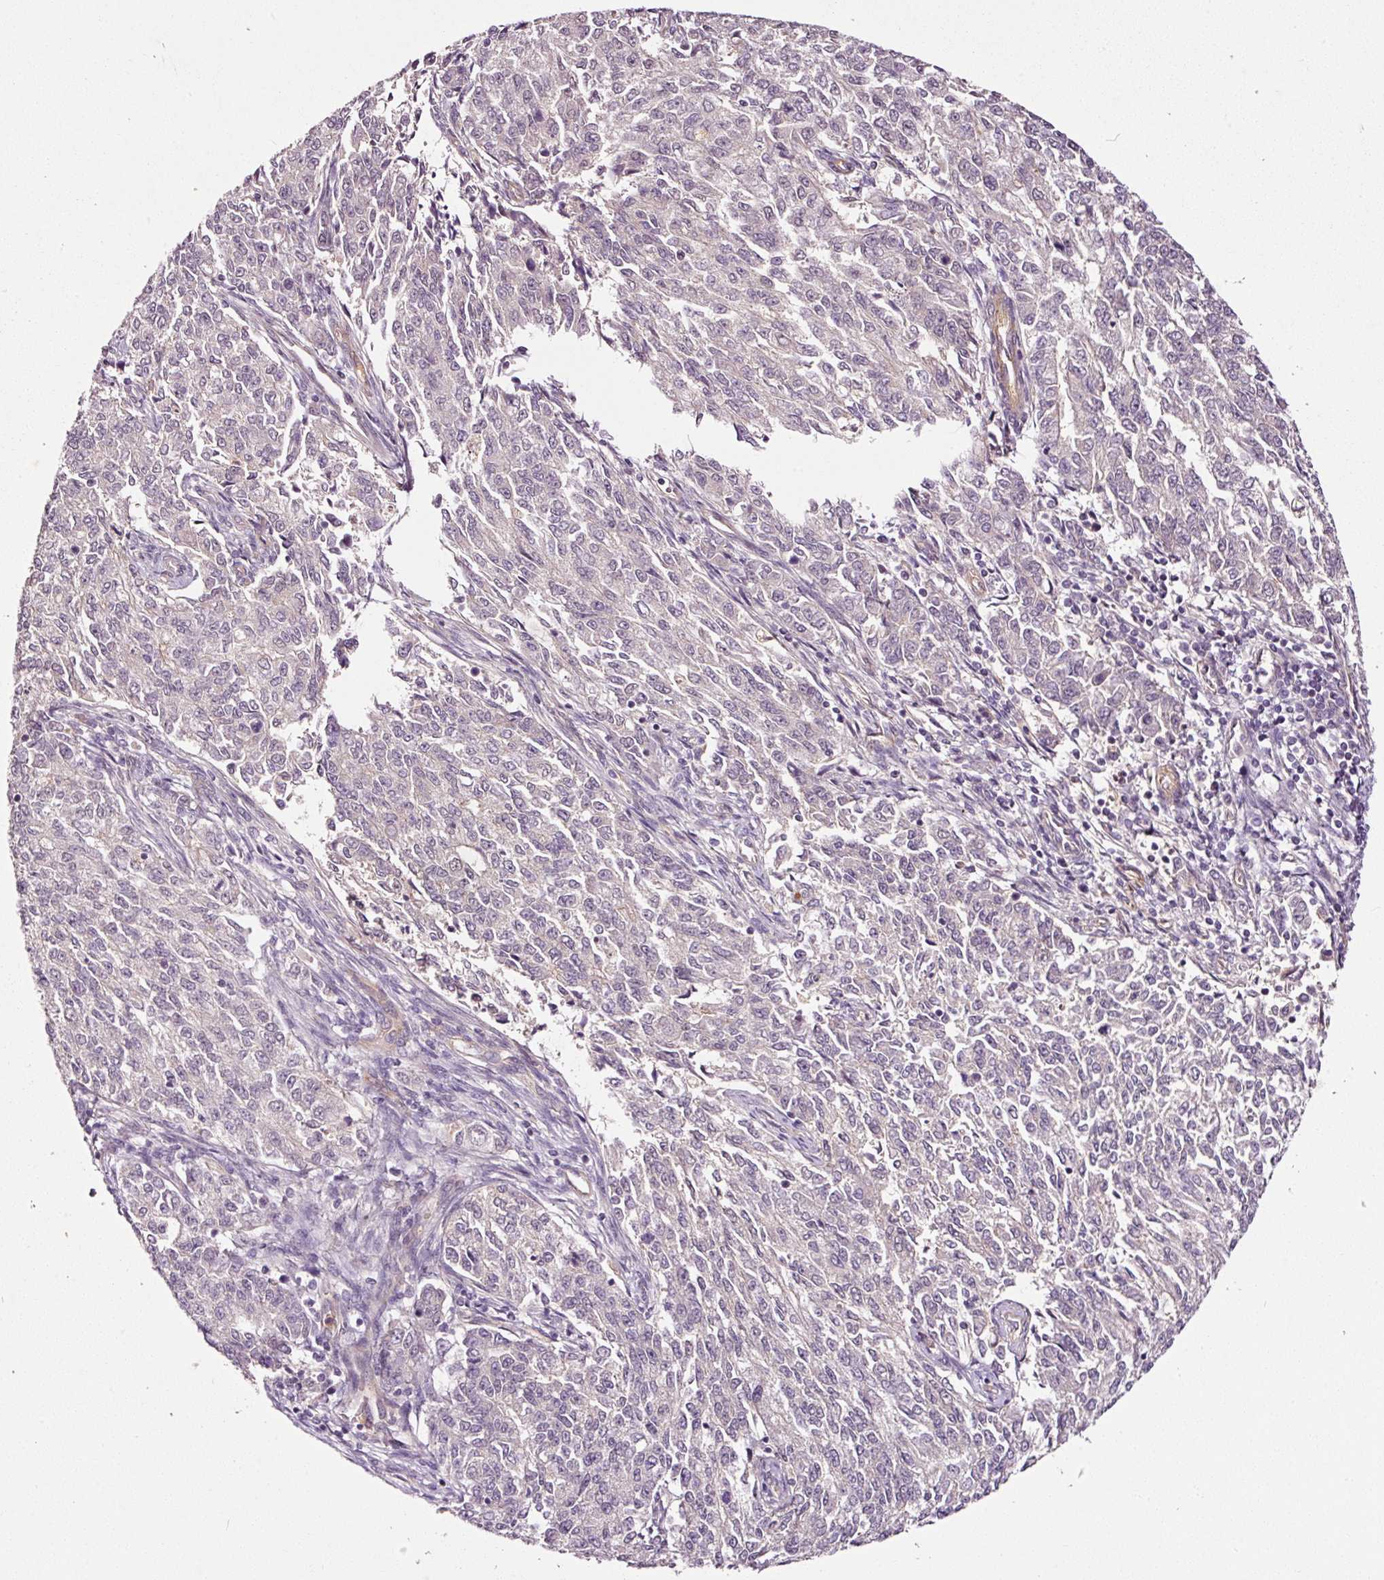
{"staining": {"intensity": "weak", "quantity": "25%-75%", "location": "nuclear"}, "tissue": "endometrial cancer", "cell_type": "Tumor cells", "image_type": "cancer", "snomed": [{"axis": "morphology", "description": "Adenocarcinoma, NOS"}, {"axis": "topography", "description": "Endometrium"}], "caption": "Weak nuclear staining is present in approximately 25%-75% of tumor cells in adenocarcinoma (endometrial). Immunohistochemistry stains the protein of interest in brown and the nuclei are stained blue.", "gene": "ABCB4", "patient": {"sex": "female", "age": 50}}